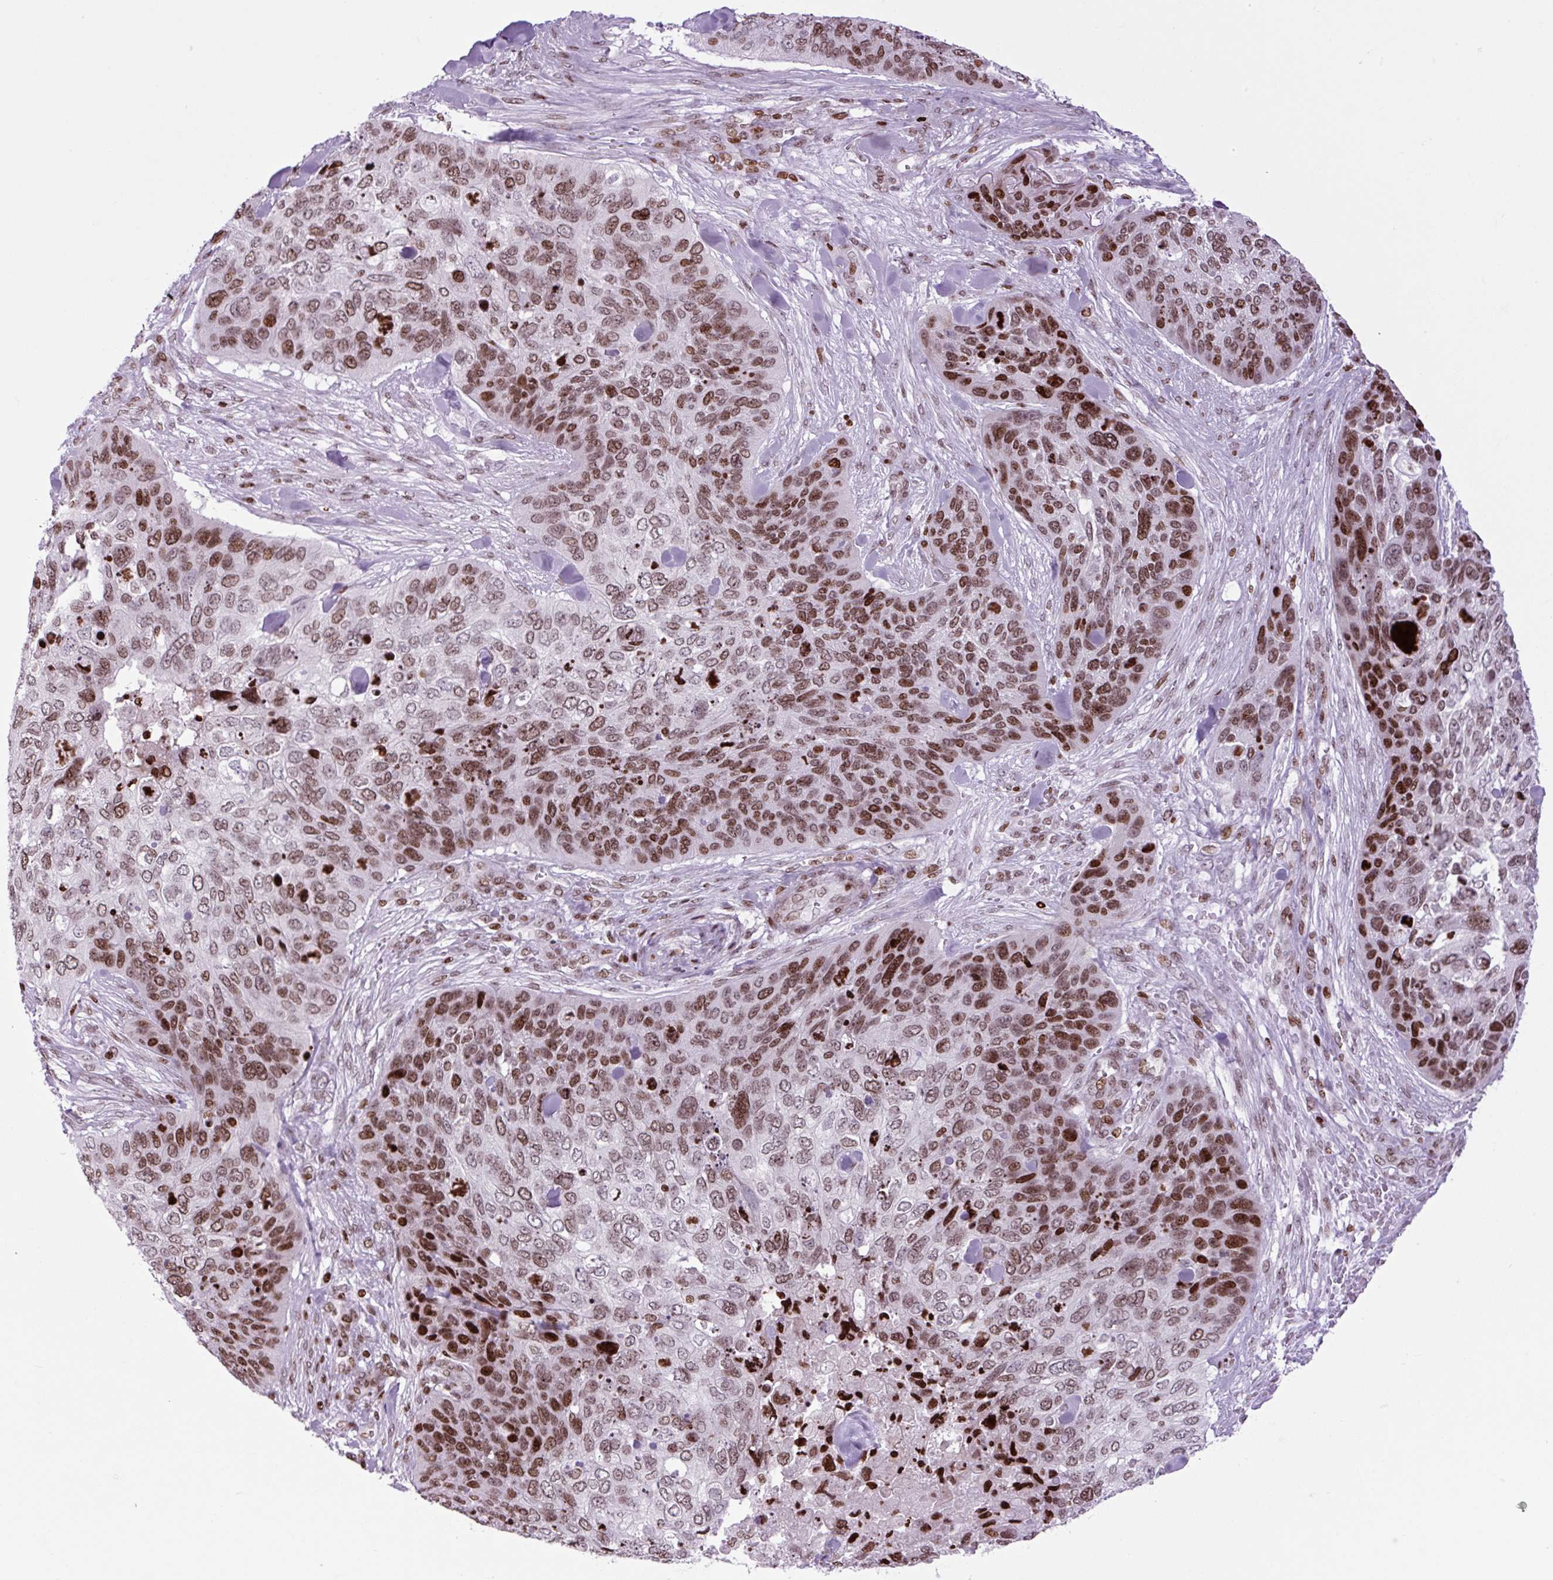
{"staining": {"intensity": "strong", "quantity": "25%-75%", "location": "nuclear"}, "tissue": "skin cancer", "cell_type": "Tumor cells", "image_type": "cancer", "snomed": [{"axis": "morphology", "description": "Basal cell carcinoma"}, {"axis": "topography", "description": "Skin"}], "caption": "Strong nuclear protein positivity is appreciated in about 25%-75% of tumor cells in basal cell carcinoma (skin).", "gene": "H1-3", "patient": {"sex": "female", "age": 74}}